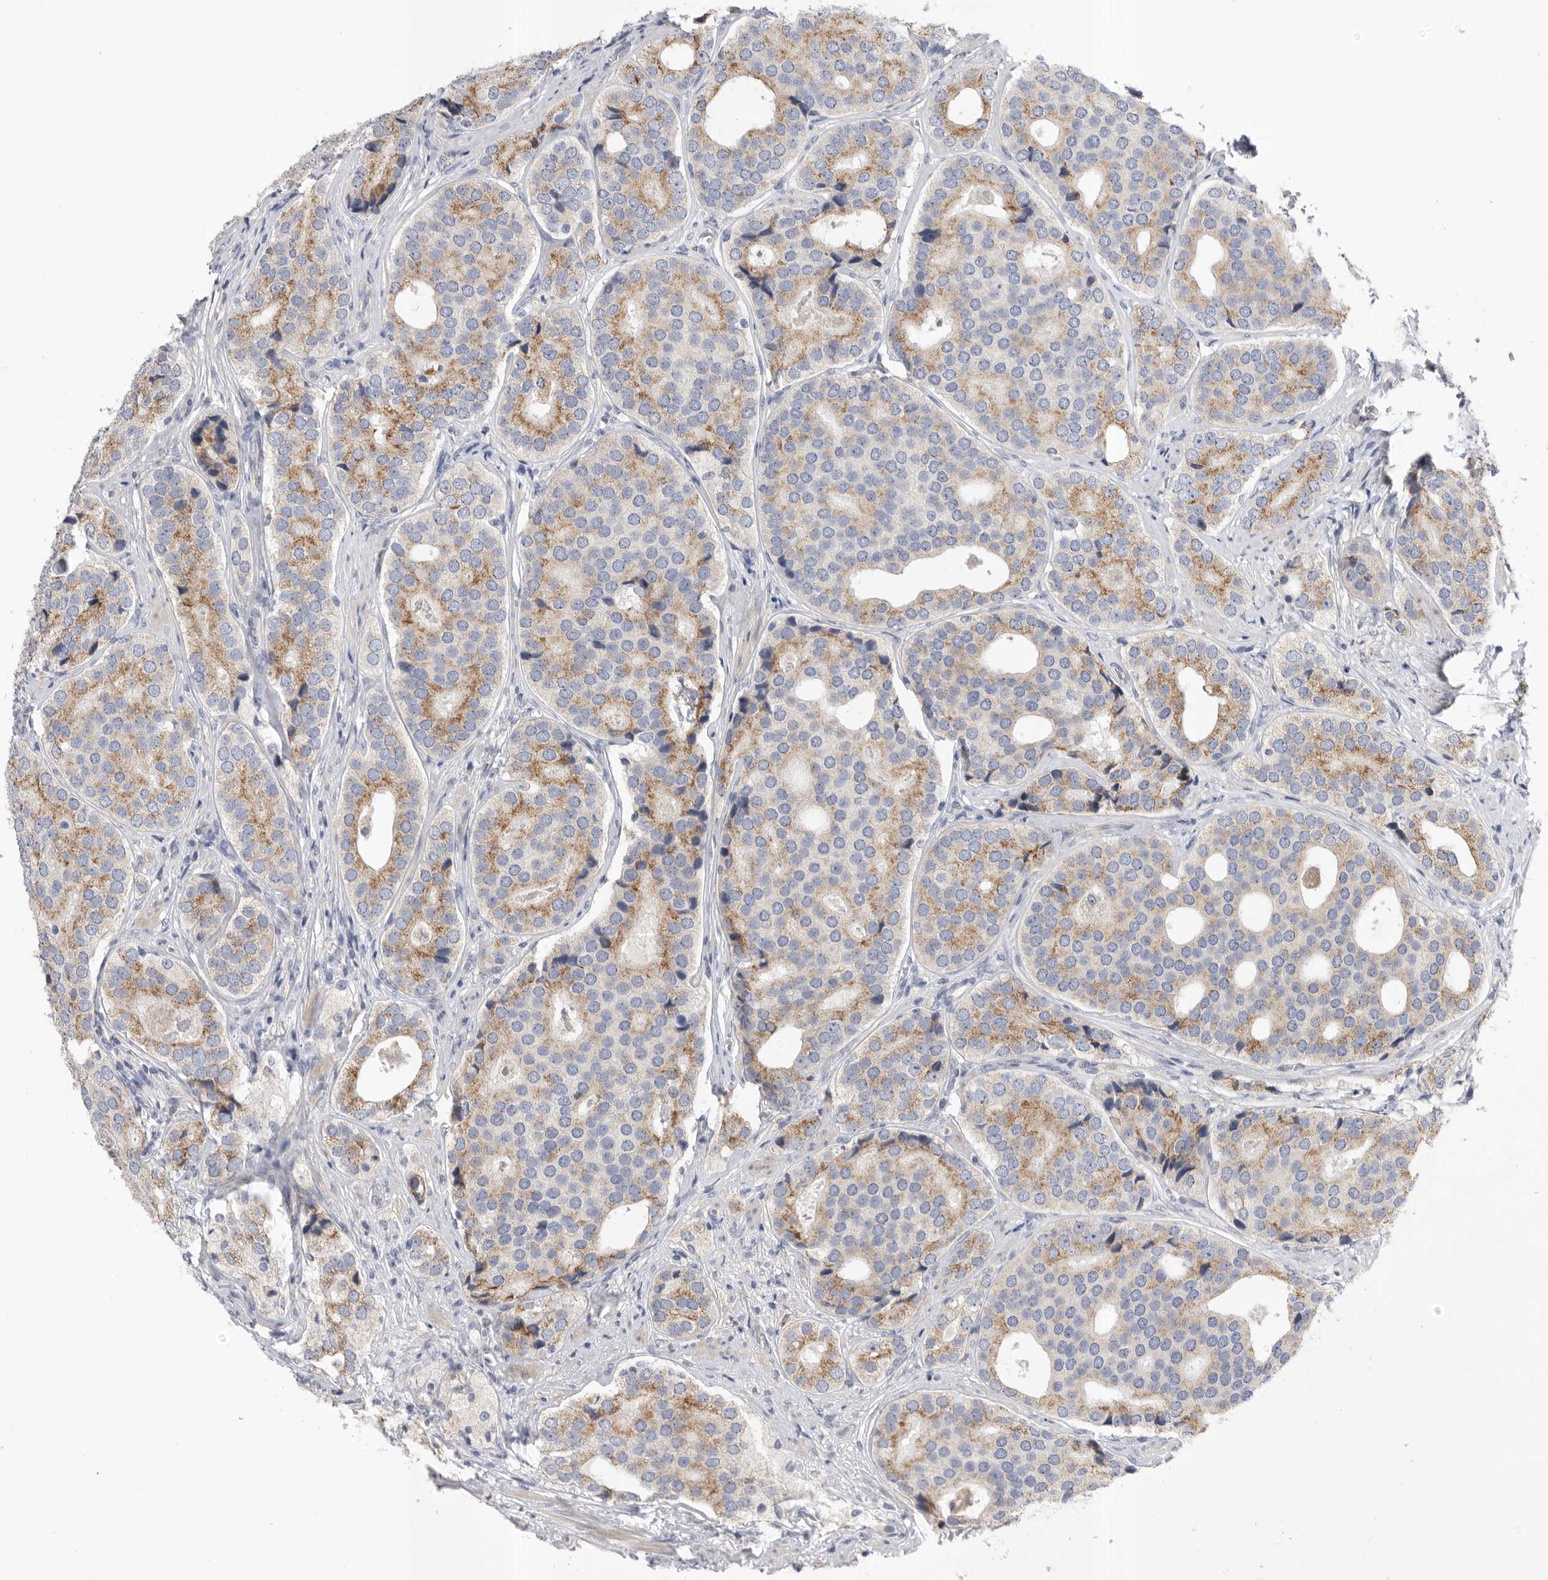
{"staining": {"intensity": "moderate", "quantity": ">75%", "location": "cytoplasmic/membranous"}, "tissue": "prostate cancer", "cell_type": "Tumor cells", "image_type": "cancer", "snomed": [{"axis": "morphology", "description": "Adenocarcinoma, High grade"}, {"axis": "topography", "description": "Prostate"}], "caption": "High-magnification brightfield microscopy of adenocarcinoma (high-grade) (prostate) stained with DAB (brown) and counterstained with hematoxylin (blue). tumor cells exhibit moderate cytoplasmic/membranous staining is seen in approximately>75% of cells.", "gene": "CCDC126", "patient": {"sex": "male", "age": 56}}